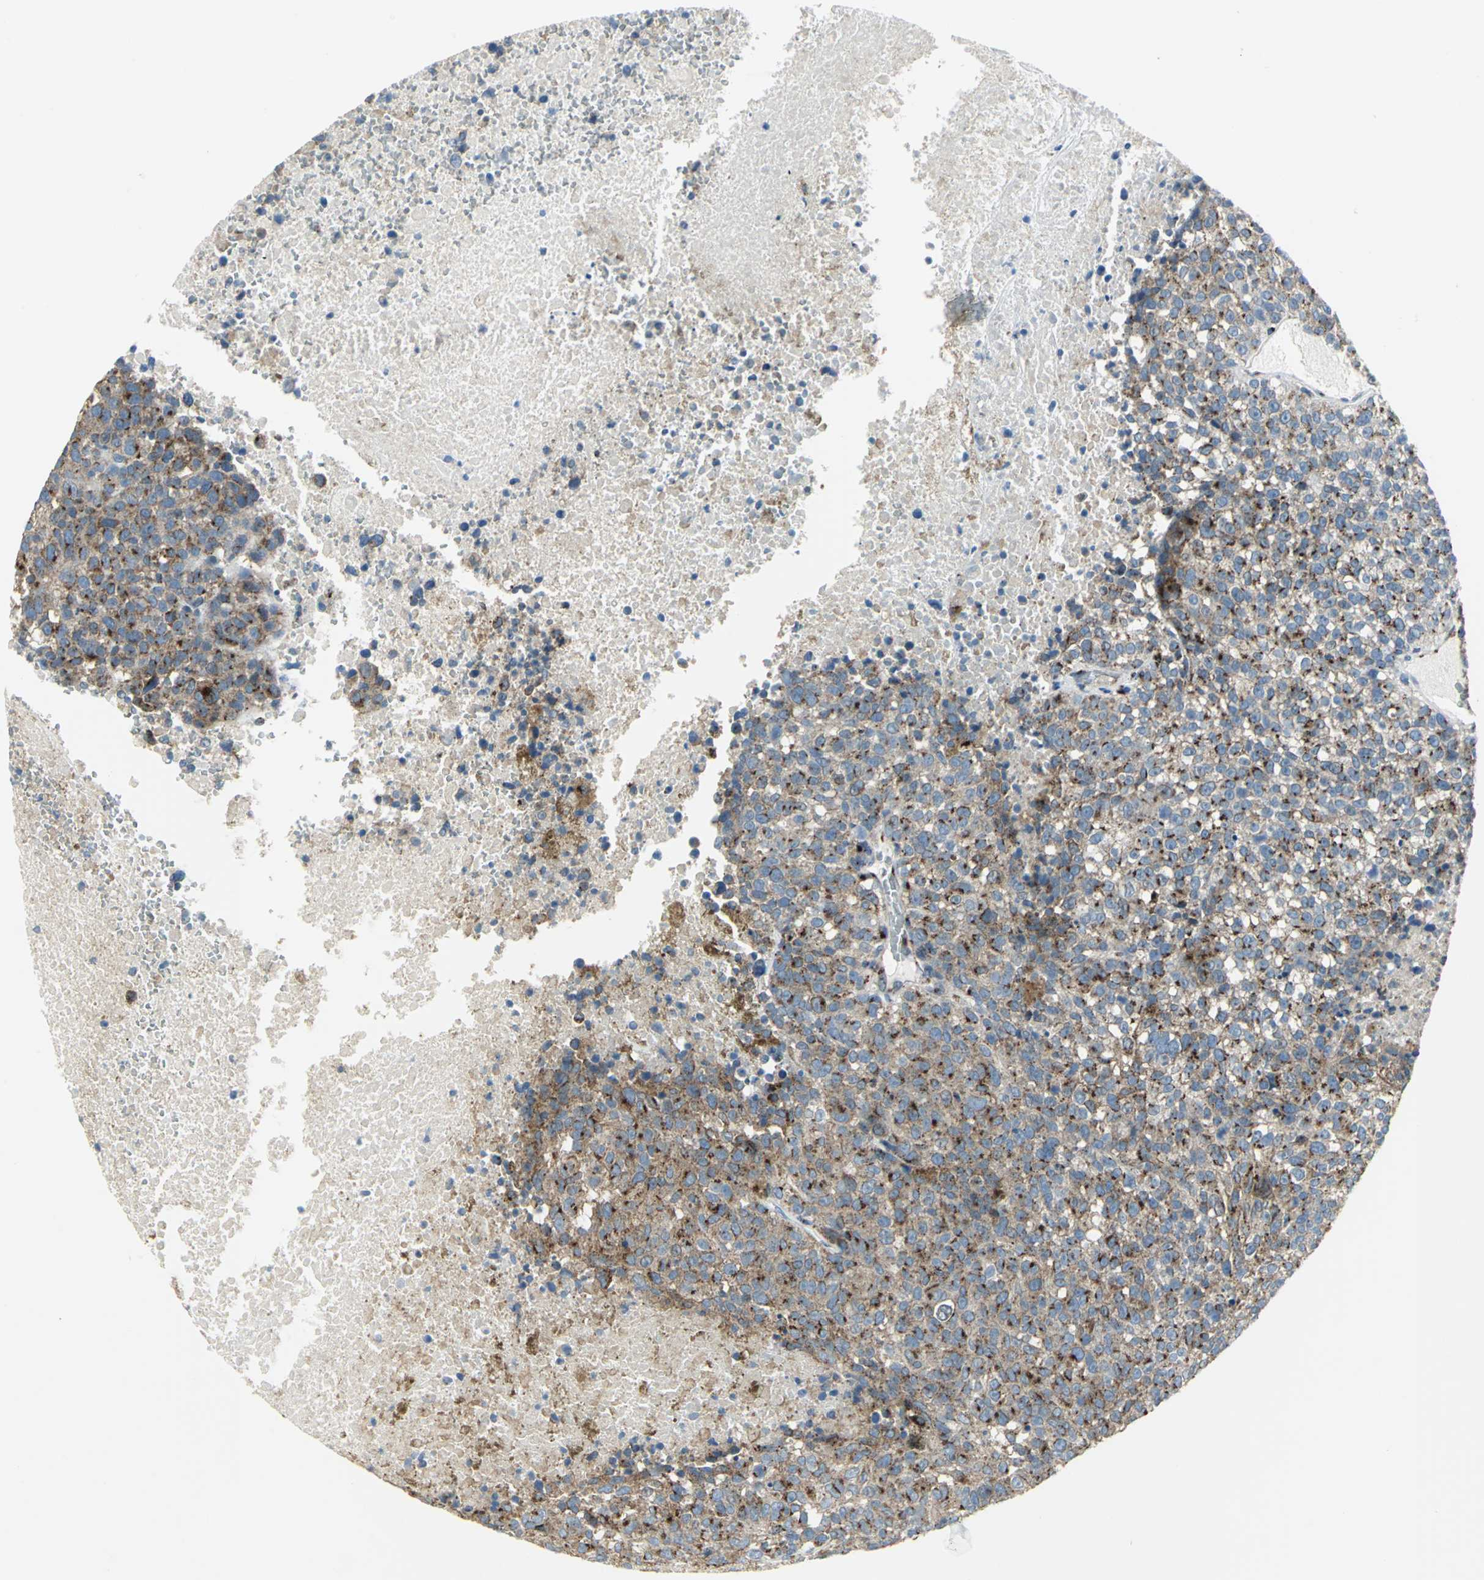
{"staining": {"intensity": "strong", "quantity": ">75%", "location": "cytoplasmic/membranous"}, "tissue": "melanoma", "cell_type": "Tumor cells", "image_type": "cancer", "snomed": [{"axis": "morphology", "description": "Malignant melanoma, Metastatic site"}, {"axis": "topography", "description": "Cerebral cortex"}], "caption": "Tumor cells exhibit high levels of strong cytoplasmic/membranous staining in about >75% of cells in human malignant melanoma (metastatic site). The protein of interest is shown in brown color, while the nuclei are stained blue.", "gene": "GPR3", "patient": {"sex": "female", "age": 52}}